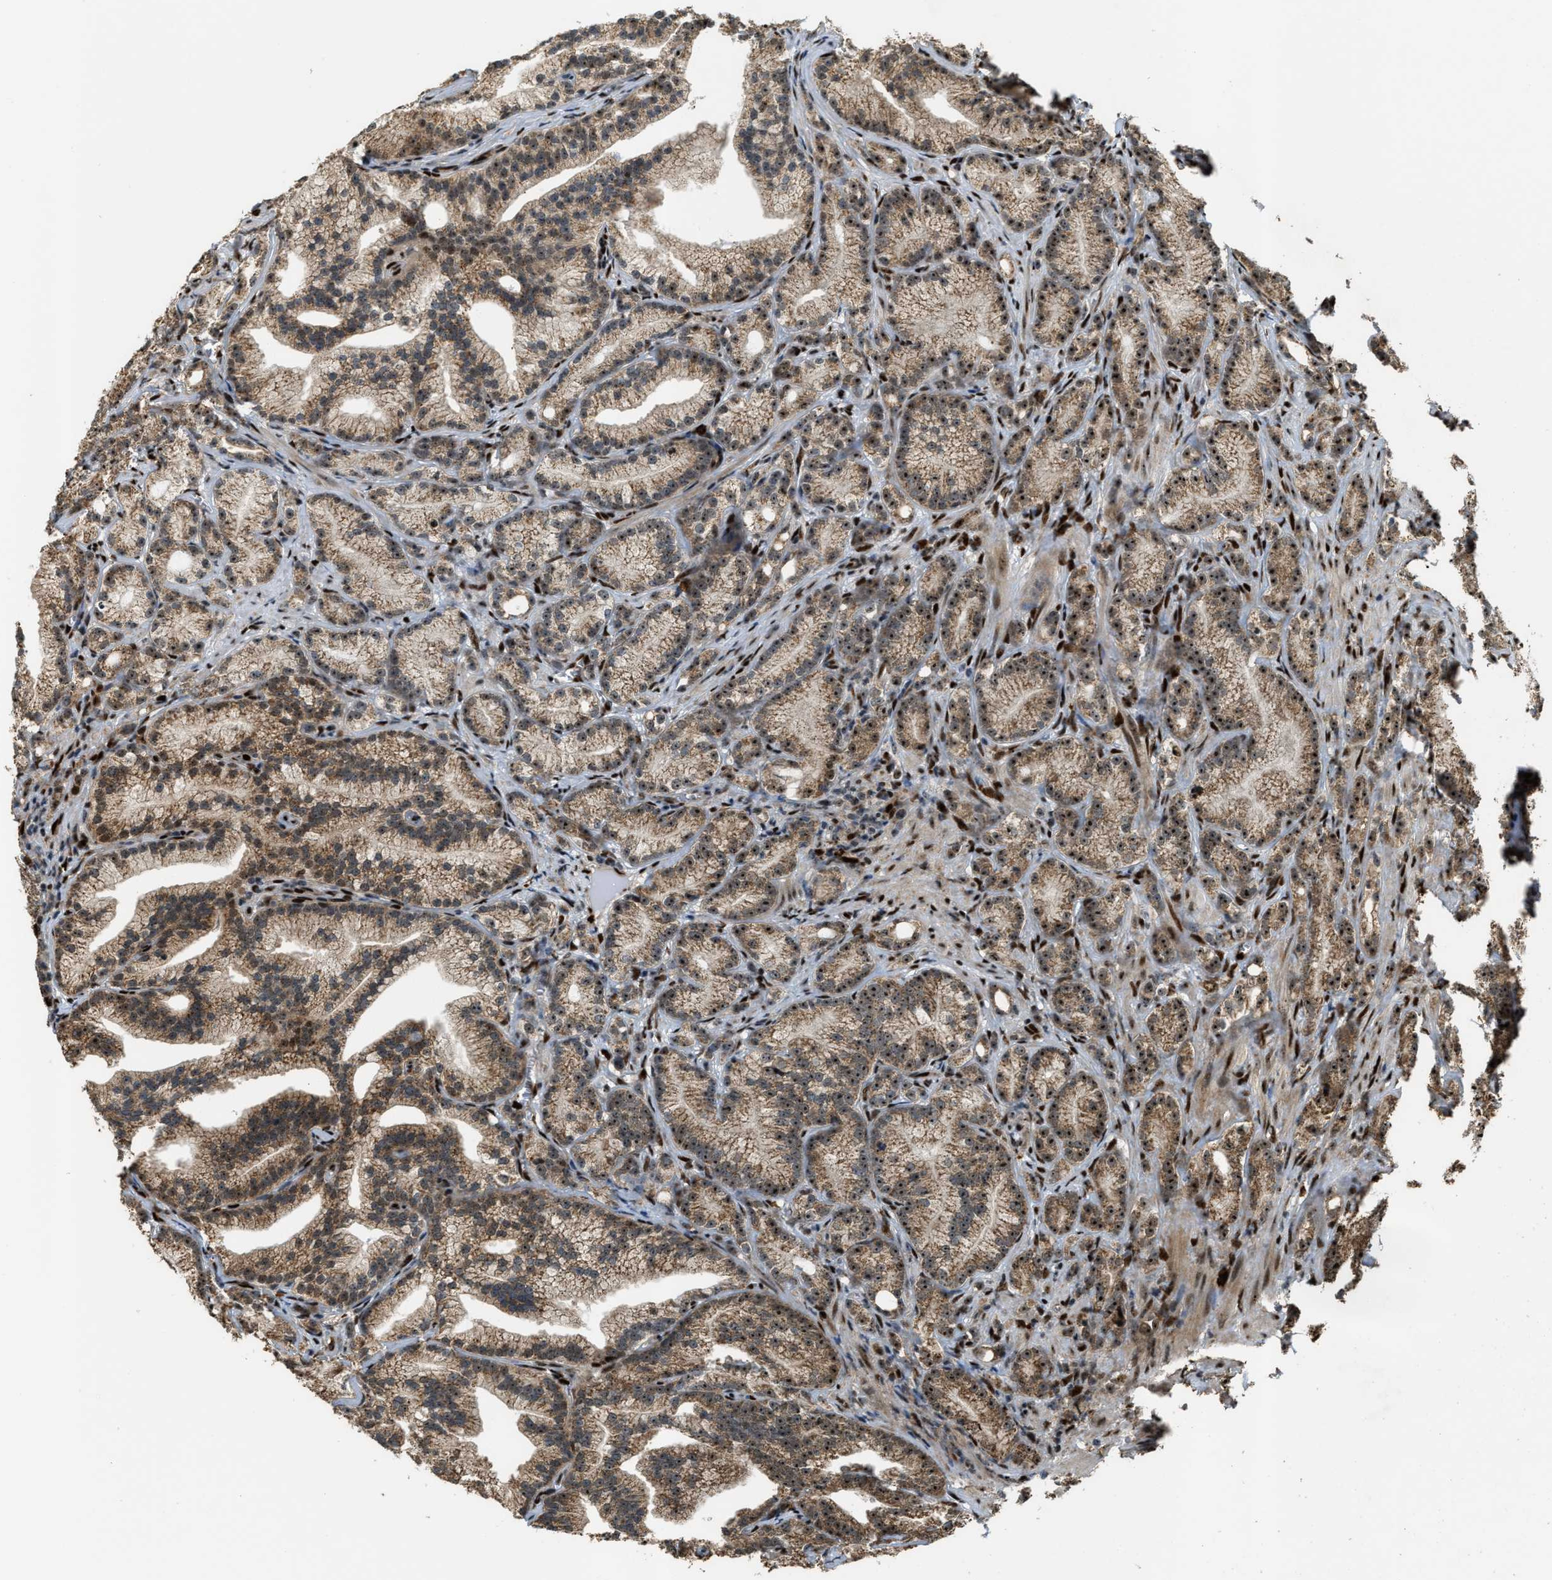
{"staining": {"intensity": "moderate", "quantity": ">75%", "location": "cytoplasmic/membranous,nuclear"}, "tissue": "prostate cancer", "cell_type": "Tumor cells", "image_type": "cancer", "snomed": [{"axis": "morphology", "description": "Adenocarcinoma, Low grade"}, {"axis": "topography", "description": "Prostate"}], "caption": "Protein expression analysis of human prostate cancer (adenocarcinoma (low-grade)) reveals moderate cytoplasmic/membranous and nuclear staining in about >75% of tumor cells. (IHC, brightfield microscopy, high magnification).", "gene": "ZNF687", "patient": {"sex": "male", "age": 89}}